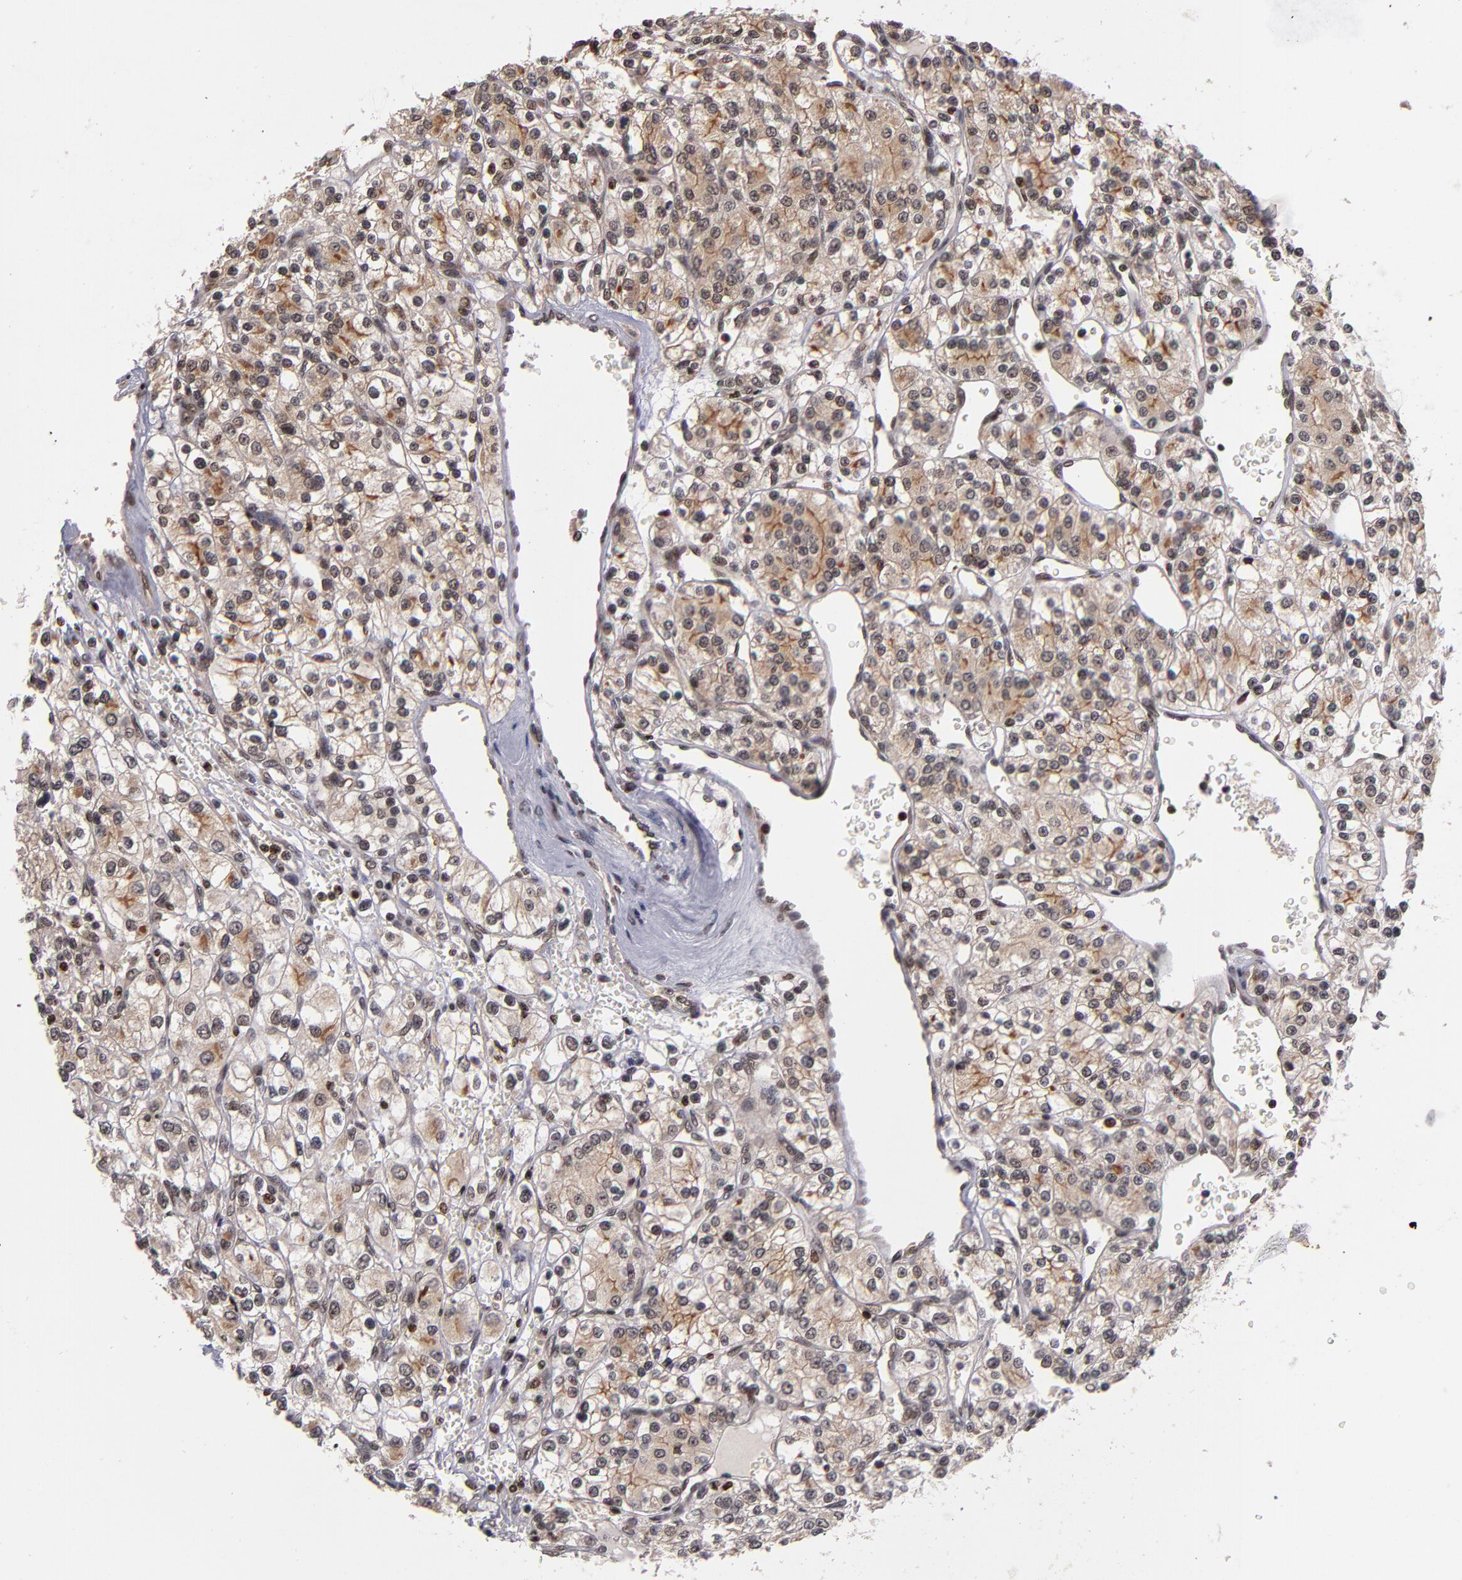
{"staining": {"intensity": "weak", "quantity": "<25%", "location": "cytoplasmic/membranous,nuclear"}, "tissue": "renal cancer", "cell_type": "Tumor cells", "image_type": "cancer", "snomed": [{"axis": "morphology", "description": "Adenocarcinoma, NOS"}, {"axis": "topography", "description": "Kidney"}], "caption": "Immunohistochemistry histopathology image of human renal adenocarcinoma stained for a protein (brown), which reveals no positivity in tumor cells.", "gene": "KDM6A", "patient": {"sex": "female", "age": 62}}